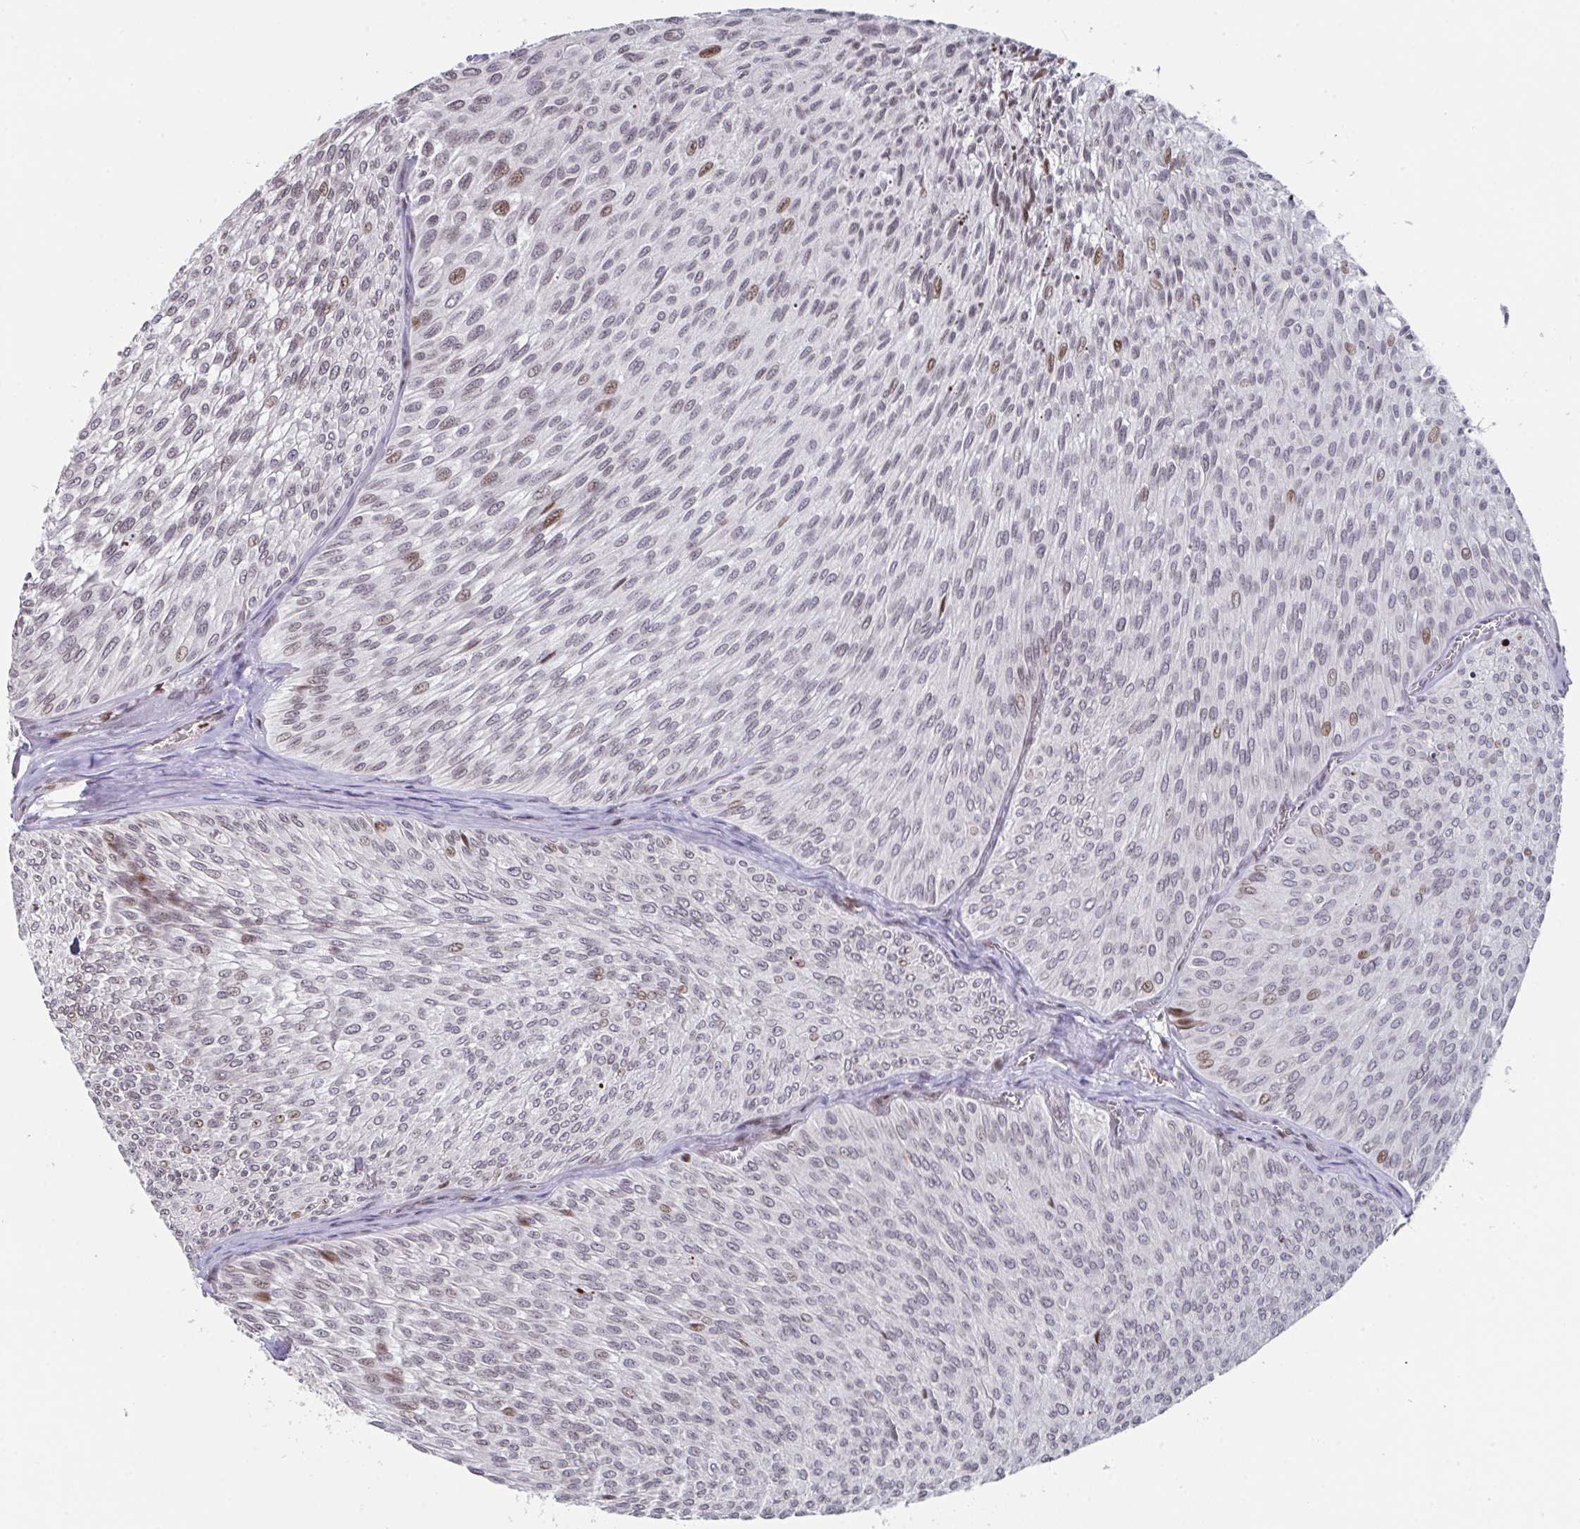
{"staining": {"intensity": "moderate", "quantity": "<25%", "location": "nuclear"}, "tissue": "urothelial cancer", "cell_type": "Tumor cells", "image_type": "cancer", "snomed": [{"axis": "morphology", "description": "Urothelial carcinoma, Low grade"}, {"axis": "topography", "description": "Urinary bladder"}], "caption": "IHC staining of low-grade urothelial carcinoma, which shows low levels of moderate nuclear positivity in about <25% of tumor cells indicating moderate nuclear protein expression. The staining was performed using DAB (brown) for protein detection and nuclei were counterstained in hematoxylin (blue).", "gene": "PCDHB8", "patient": {"sex": "male", "age": 91}}